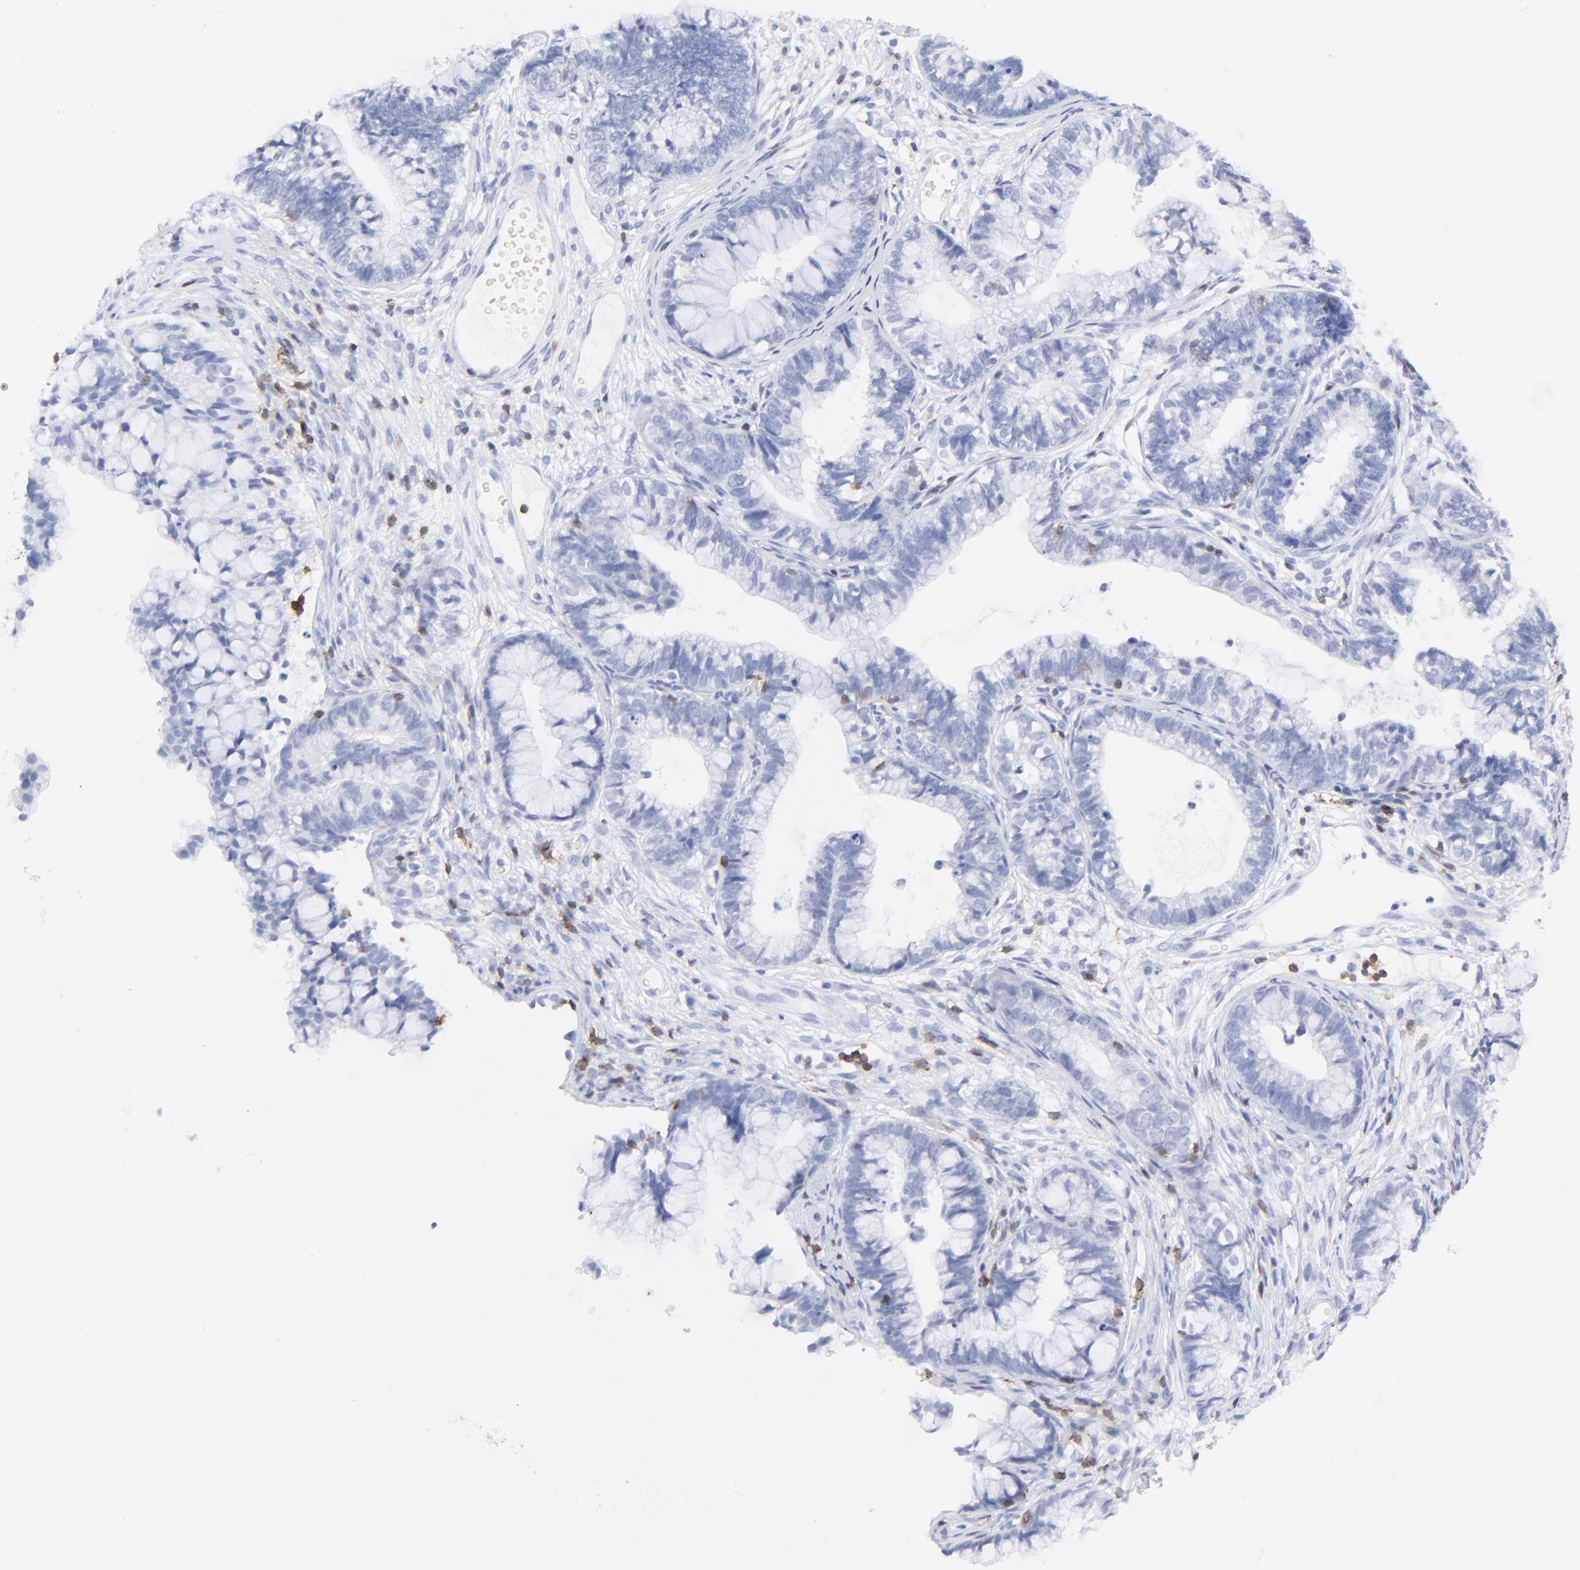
{"staining": {"intensity": "negative", "quantity": "none", "location": "none"}, "tissue": "cervical cancer", "cell_type": "Tumor cells", "image_type": "cancer", "snomed": [{"axis": "morphology", "description": "Adenocarcinoma, NOS"}, {"axis": "topography", "description": "Cervix"}], "caption": "An image of cervical cancer (adenocarcinoma) stained for a protein displays no brown staining in tumor cells.", "gene": "LCK", "patient": {"sex": "female", "age": 44}}